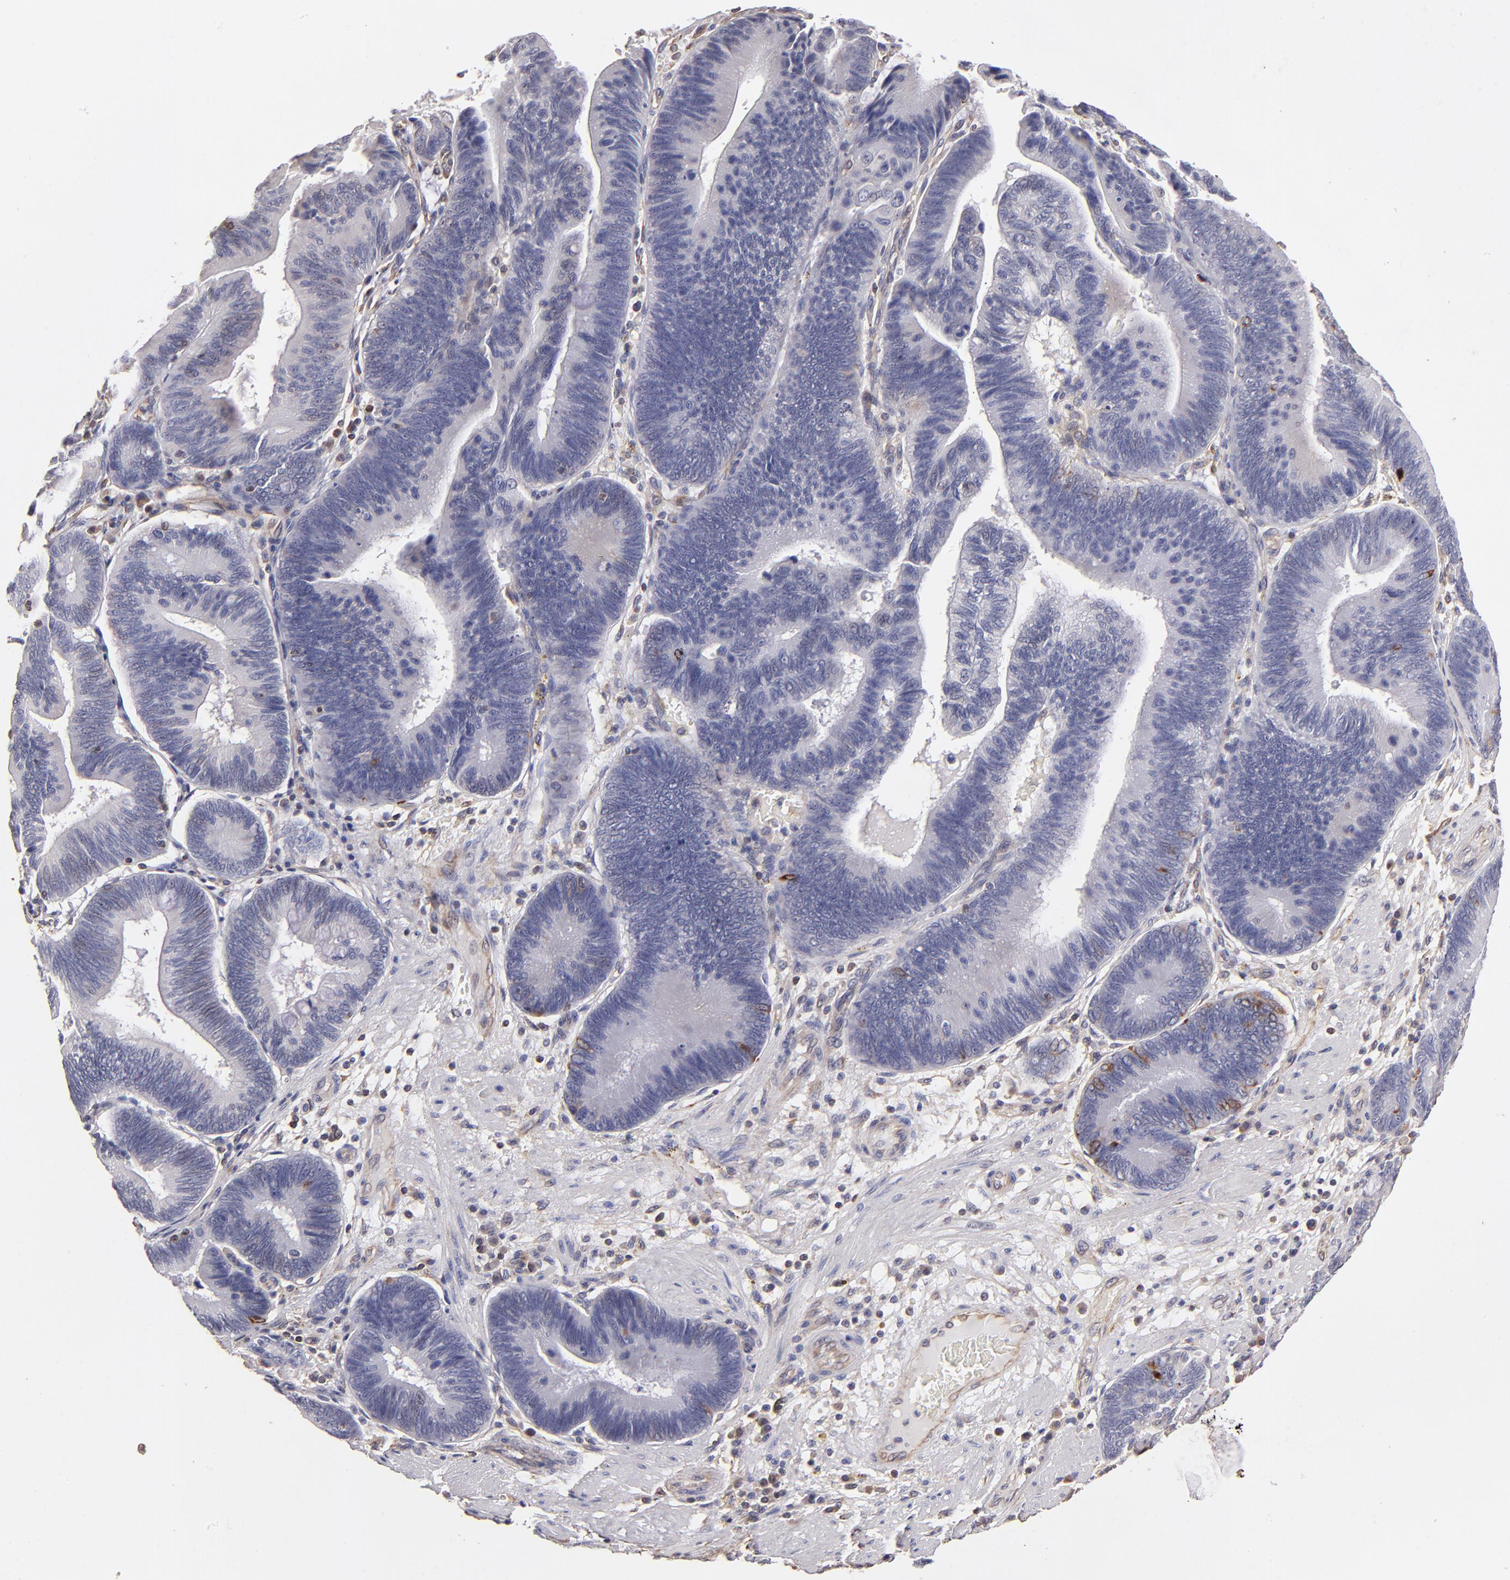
{"staining": {"intensity": "negative", "quantity": "none", "location": "none"}, "tissue": "pancreatic cancer", "cell_type": "Tumor cells", "image_type": "cancer", "snomed": [{"axis": "morphology", "description": "Adenocarcinoma, NOS"}, {"axis": "topography", "description": "Pancreas"}], "caption": "A histopathology image of human pancreatic cancer is negative for staining in tumor cells.", "gene": "ABCC1", "patient": {"sex": "male", "age": 82}}